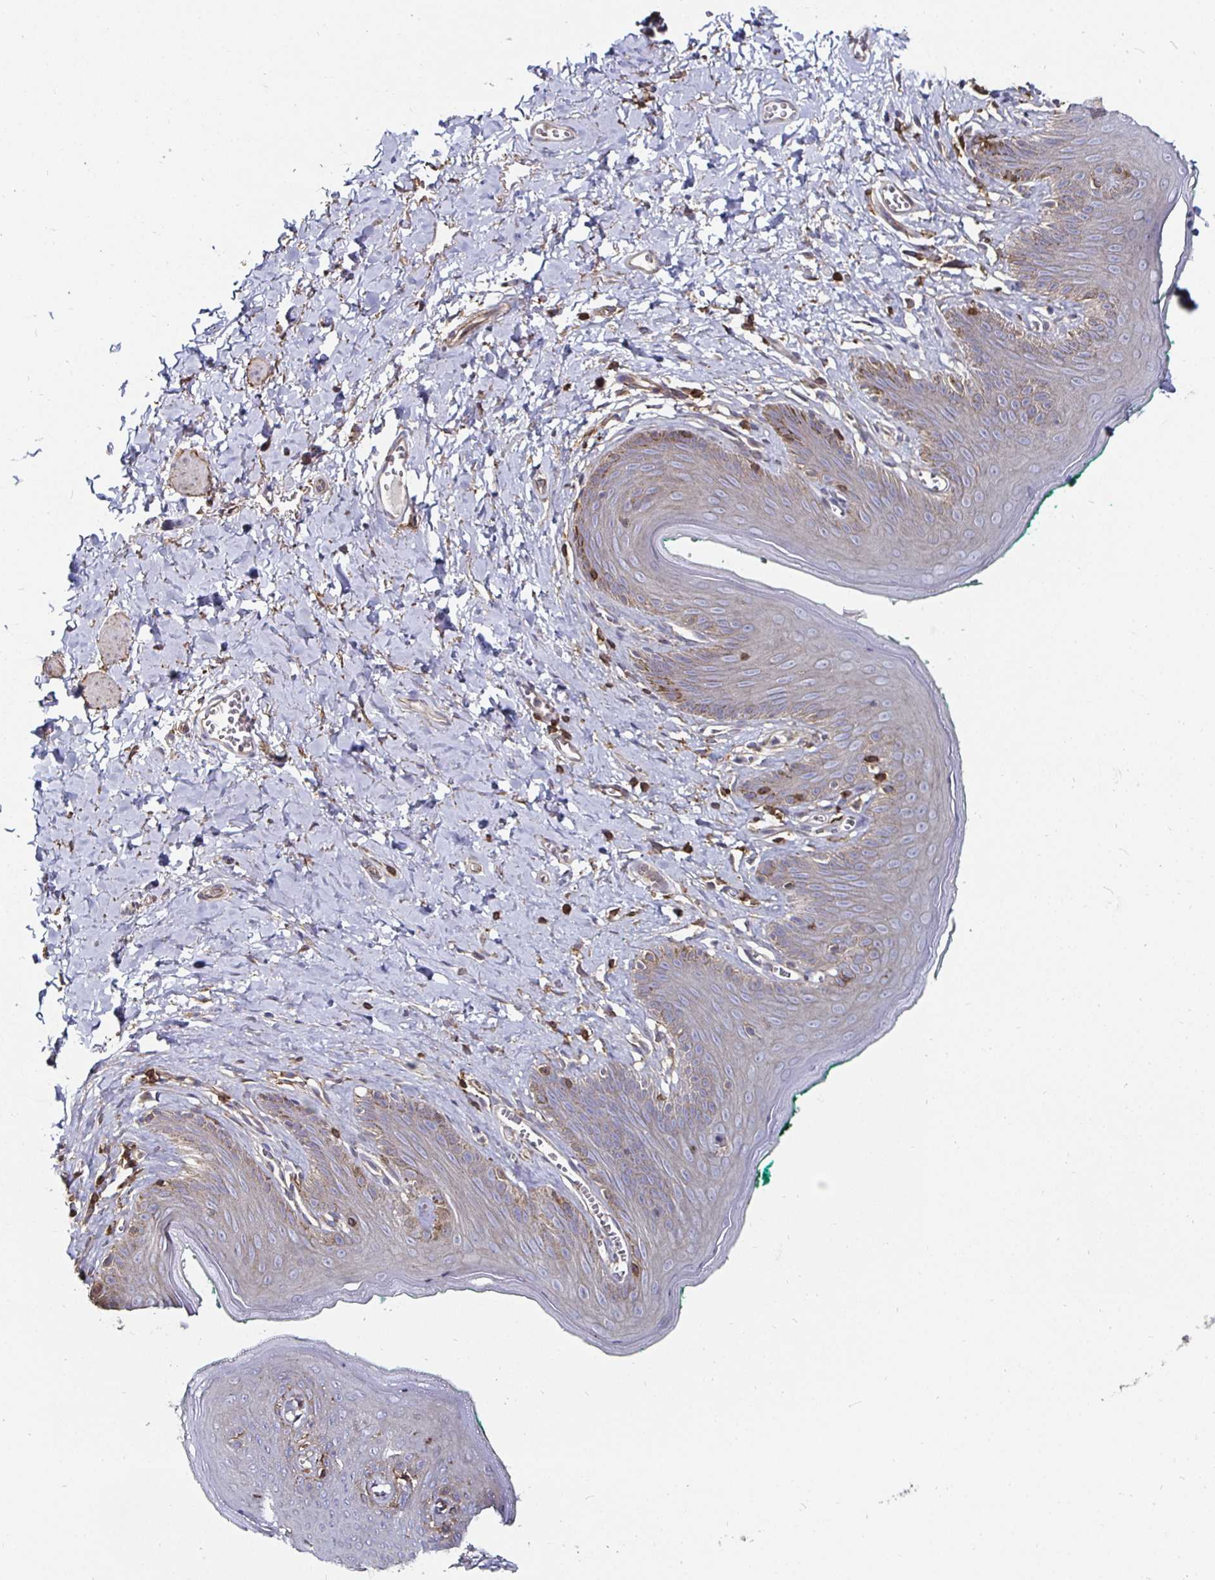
{"staining": {"intensity": "weak", "quantity": "<25%", "location": "cytoplasmic/membranous"}, "tissue": "skin", "cell_type": "Epidermal cells", "image_type": "normal", "snomed": [{"axis": "morphology", "description": "Normal tissue, NOS"}, {"axis": "topography", "description": "Vulva"}, {"axis": "topography", "description": "Peripheral nerve tissue"}], "caption": "DAB (3,3'-diaminobenzidine) immunohistochemical staining of benign skin exhibits no significant positivity in epidermal cells. (DAB immunohistochemistry (IHC), high magnification).", "gene": "GJA4", "patient": {"sex": "female", "age": 66}}